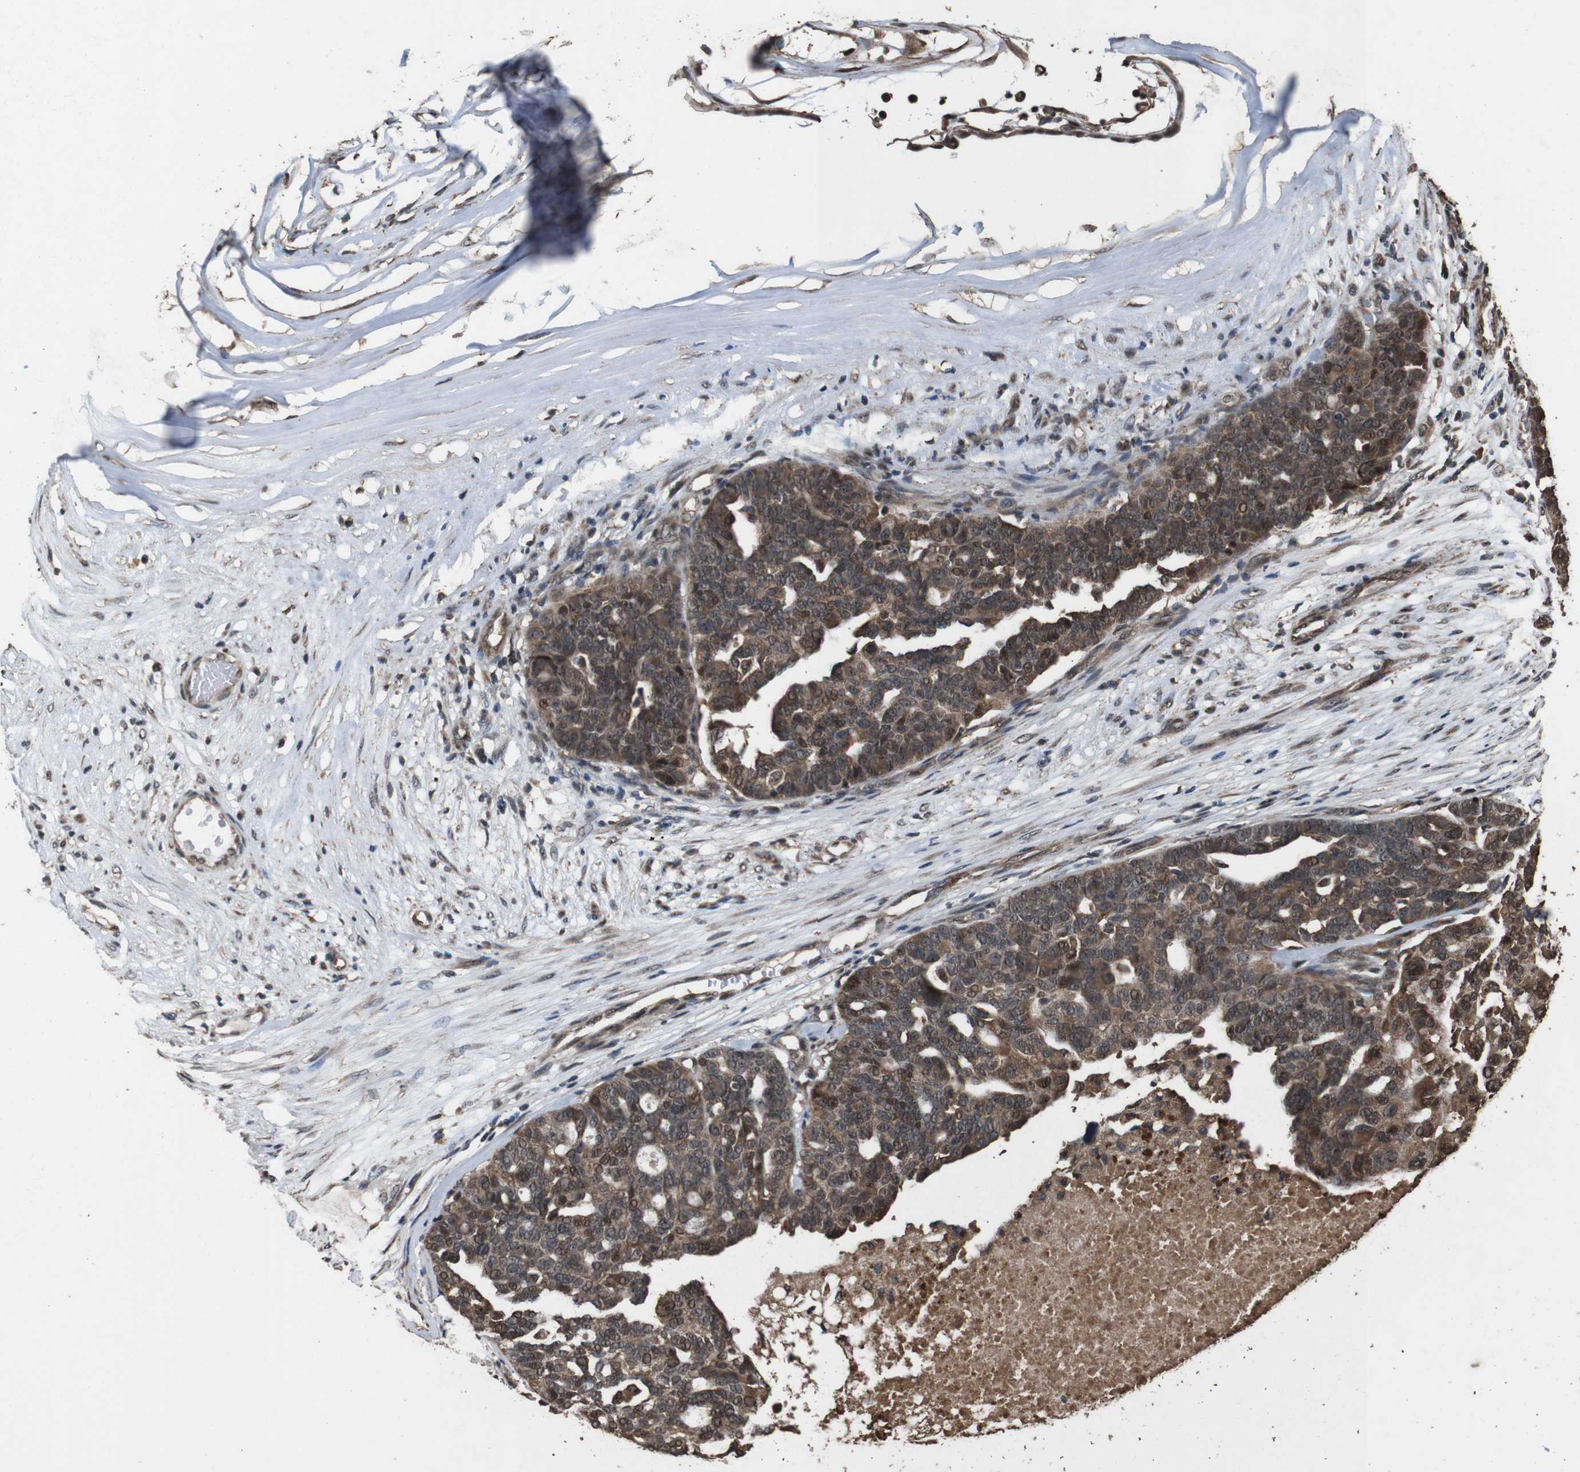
{"staining": {"intensity": "moderate", "quantity": ">75%", "location": "cytoplasmic/membranous,nuclear"}, "tissue": "ovarian cancer", "cell_type": "Tumor cells", "image_type": "cancer", "snomed": [{"axis": "morphology", "description": "Cystadenocarcinoma, serous, NOS"}, {"axis": "topography", "description": "Ovary"}], "caption": "Immunohistochemistry (IHC) of human ovarian cancer shows medium levels of moderate cytoplasmic/membranous and nuclear expression in about >75% of tumor cells.", "gene": "RRAS2", "patient": {"sex": "female", "age": 59}}